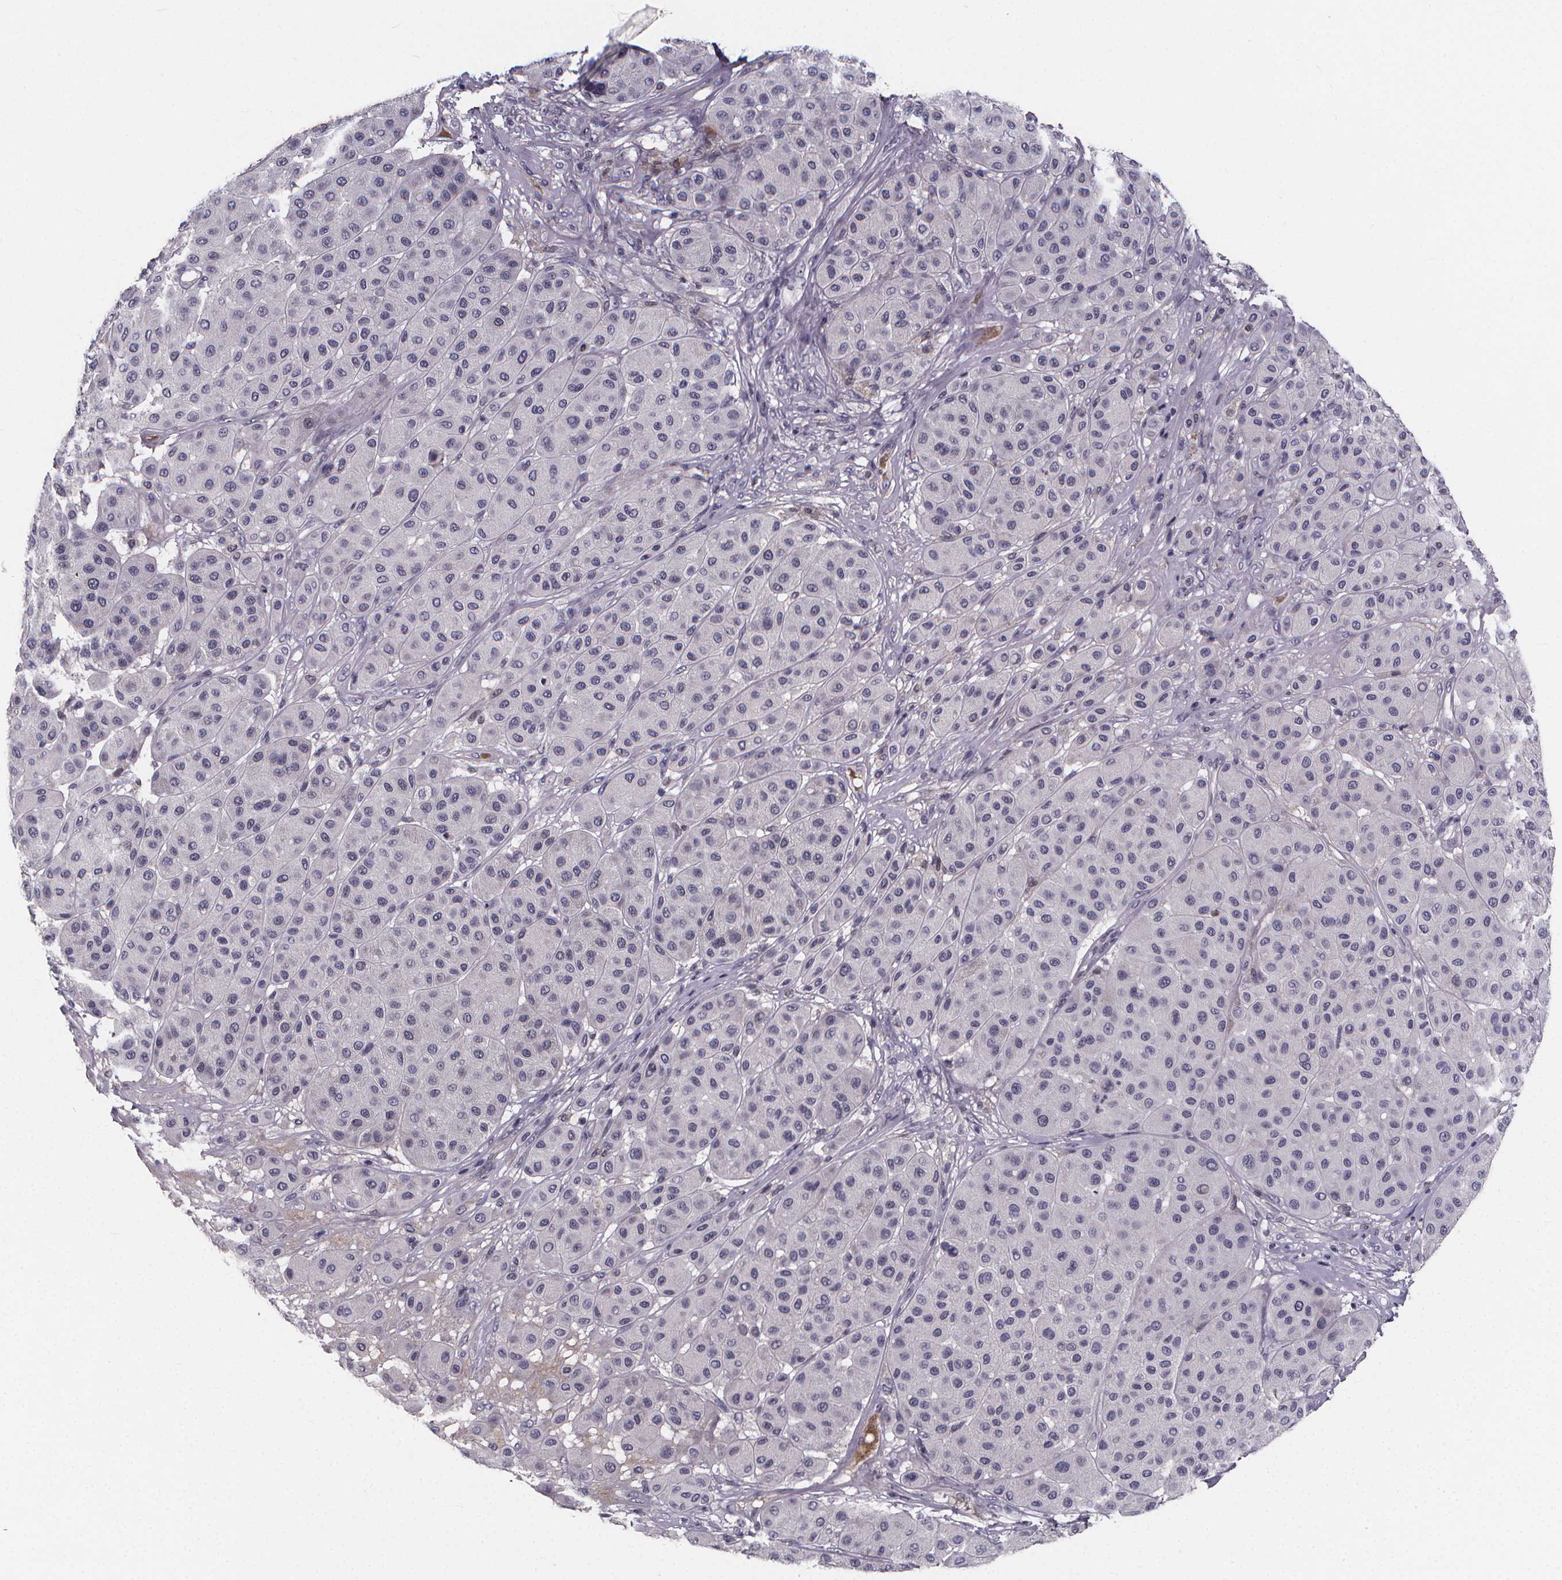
{"staining": {"intensity": "negative", "quantity": "none", "location": "none"}, "tissue": "melanoma", "cell_type": "Tumor cells", "image_type": "cancer", "snomed": [{"axis": "morphology", "description": "Malignant melanoma, Metastatic site"}, {"axis": "topography", "description": "Smooth muscle"}], "caption": "Protein analysis of melanoma exhibits no significant expression in tumor cells. (DAB (3,3'-diaminobenzidine) immunohistochemistry visualized using brightfield microscopy, high magnification).", "gene": "AGT", "patient": {"sex": "male", "age": 41}}